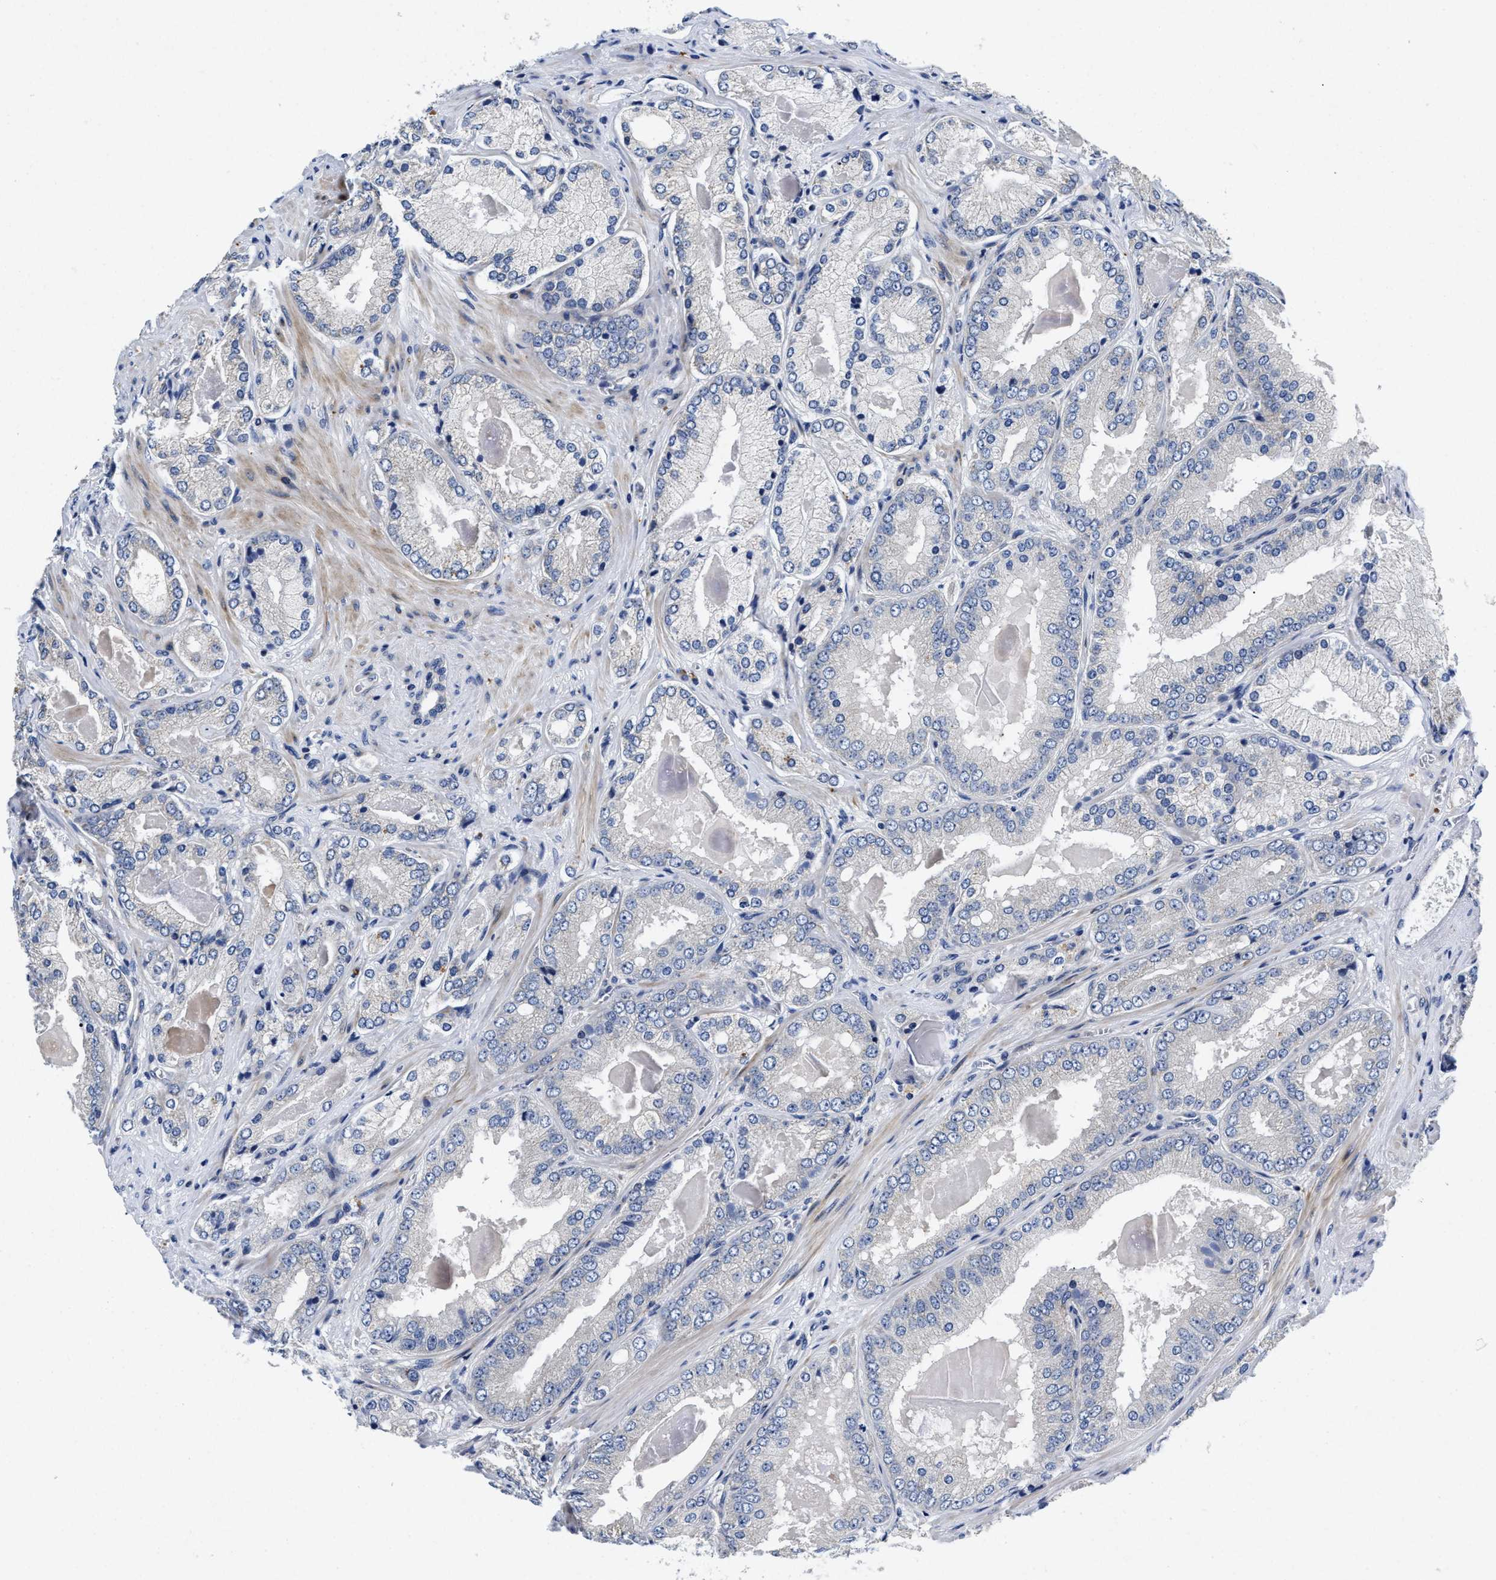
{"staining": {"intensity": "negative", "quantity": "none", "location": "none"}, "tissue": "prostate cancer", "cell_type": "Tumor cells", "image_type": "cancer", "snomed": [{"axis": "morphology", "description": "Adenocarcinoma, Low grade"}, {"axis": "topography", "description": "Prostate"}], "caption": "Immunohistochemical staining of prostate low-grade adenocarcinoma exhibits no significant expression in tumor cells. (DAB immunohistochemistry (IHC) with hematoxylin counter stain).", "gene": "LAD1", "patient": {"sex": "male", "age": 65}}